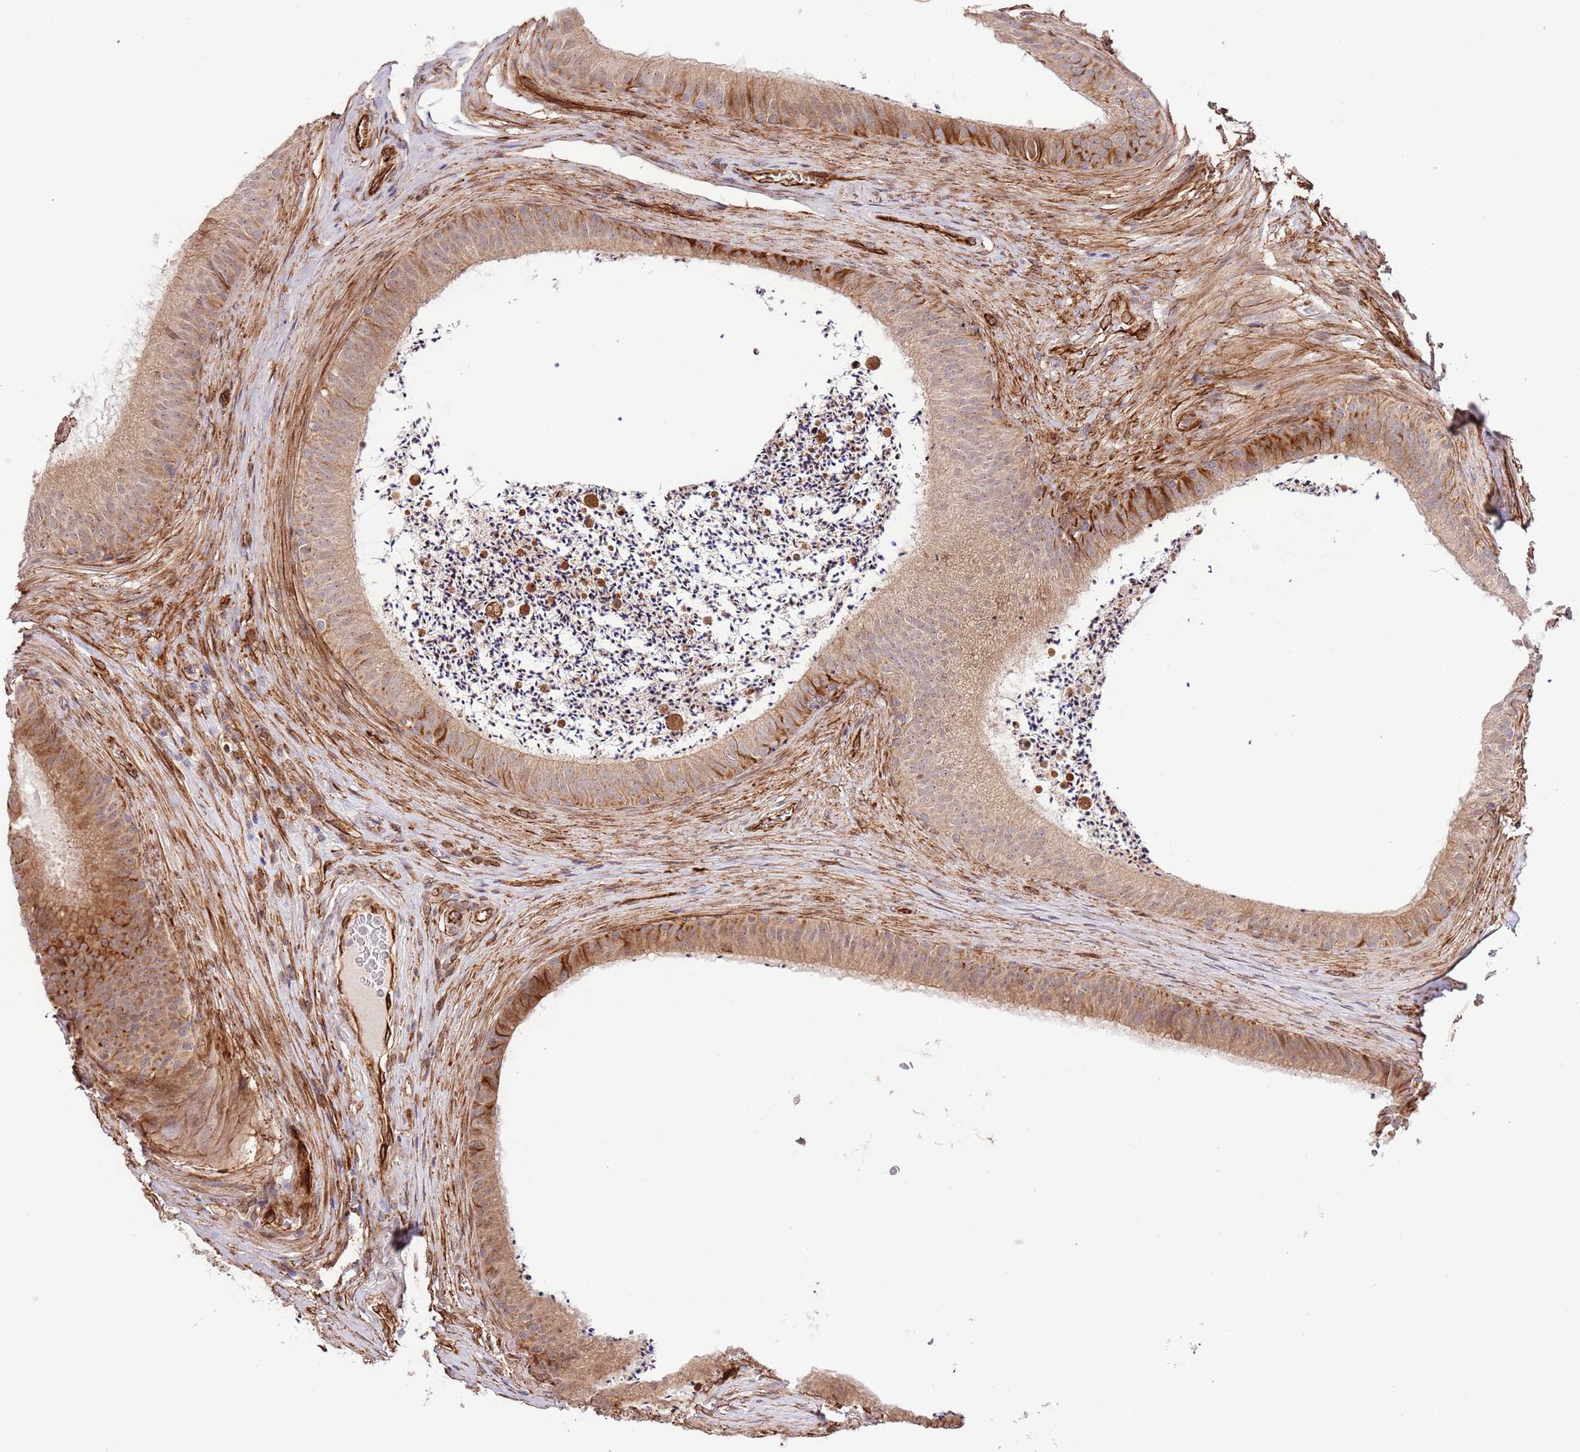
{"staining": {"intensity": "moderate", "quantity": ">75%", "location": "cytoplasmic/membranous"}, "tissue": "epididymis", "cell_type": "Glandular cells", "image_type": "normal", "snomed": [{"axis": "morphology", "description": "Normal tissue, NOS"}, {"axis": "topography", "description": "Testis"}, {"axis": "topography", "description": "Epididymis"}], "caption": "This photomicrograph demonstrates unremarkable epididymis stained with immunohistochemistry to label a protein in brown. The cytoplasmic/membranous of glandular cells show moderate positivity for the protein. Nuclei are counter-stained blue.", "gene": "NEK3", "patient": {"sex": "male", "age": 41}}